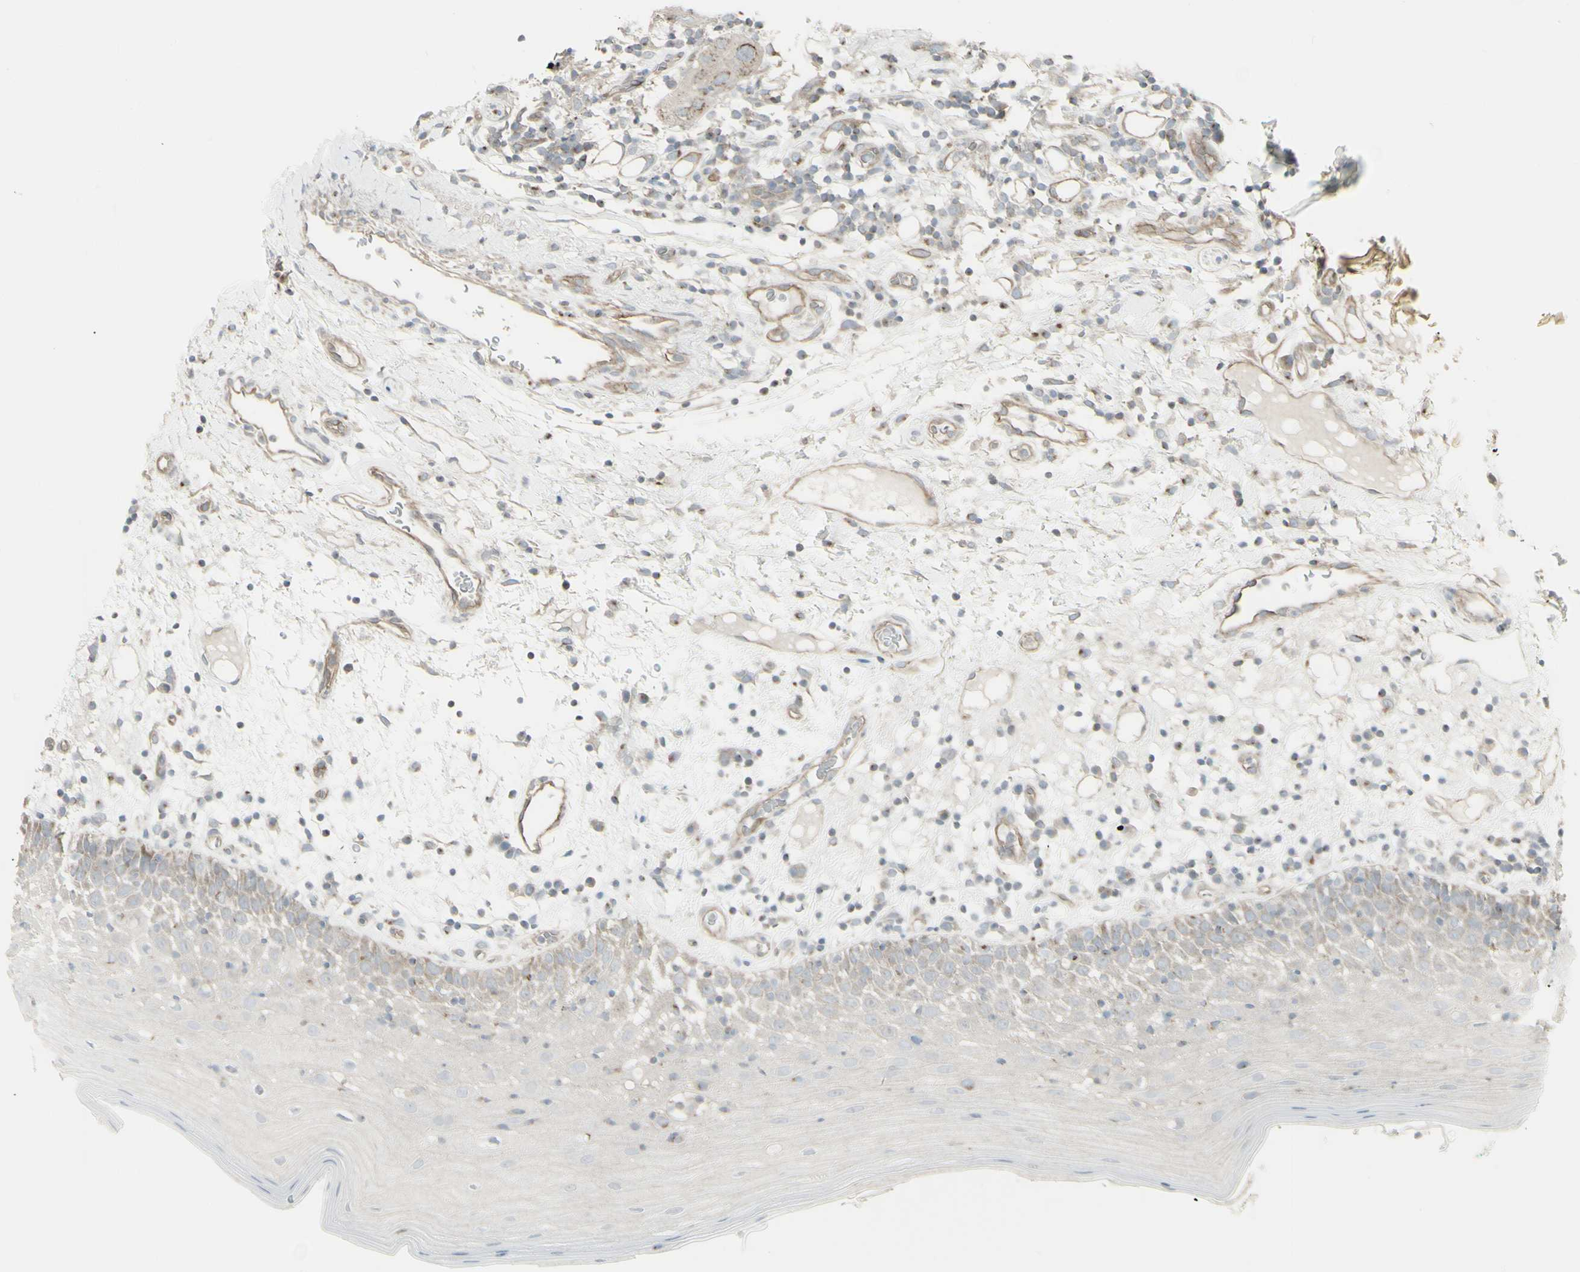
{"staining": {"intensity": "weak", "quantity": "<25%", "location": "cytoplasmic/membranous"}, "tissue": "oral mucosa", "cell_type": "Squamous epithelial cells", "image_type": "normal", "snomed": [{"axis": "morphology", "description": "Normal tissue, NOS"}, {"axis": "morphology", "description": "Squamous cell carcinoma, NOS"}, {"axis": "topography", "description": "Skeletal muscle"}, {"axis": "topography", "description": "Oral tissue"}], "caption": "High magnification brightfield microscopy of unremarkable oral mucosa stained with DAB (3,3'-diaminobenzidine) (brown) and counterstained with hematoxylin (blue): squamous epithelial cells show no significant positivity. The staining was performed using DAB to visualize the protein expression in brown, while the nuclei were stained in blue with hematoxylin (Magnification: 20x).", "gene": "GALNT6", "patient": {"sex": "male", "age": 71}}